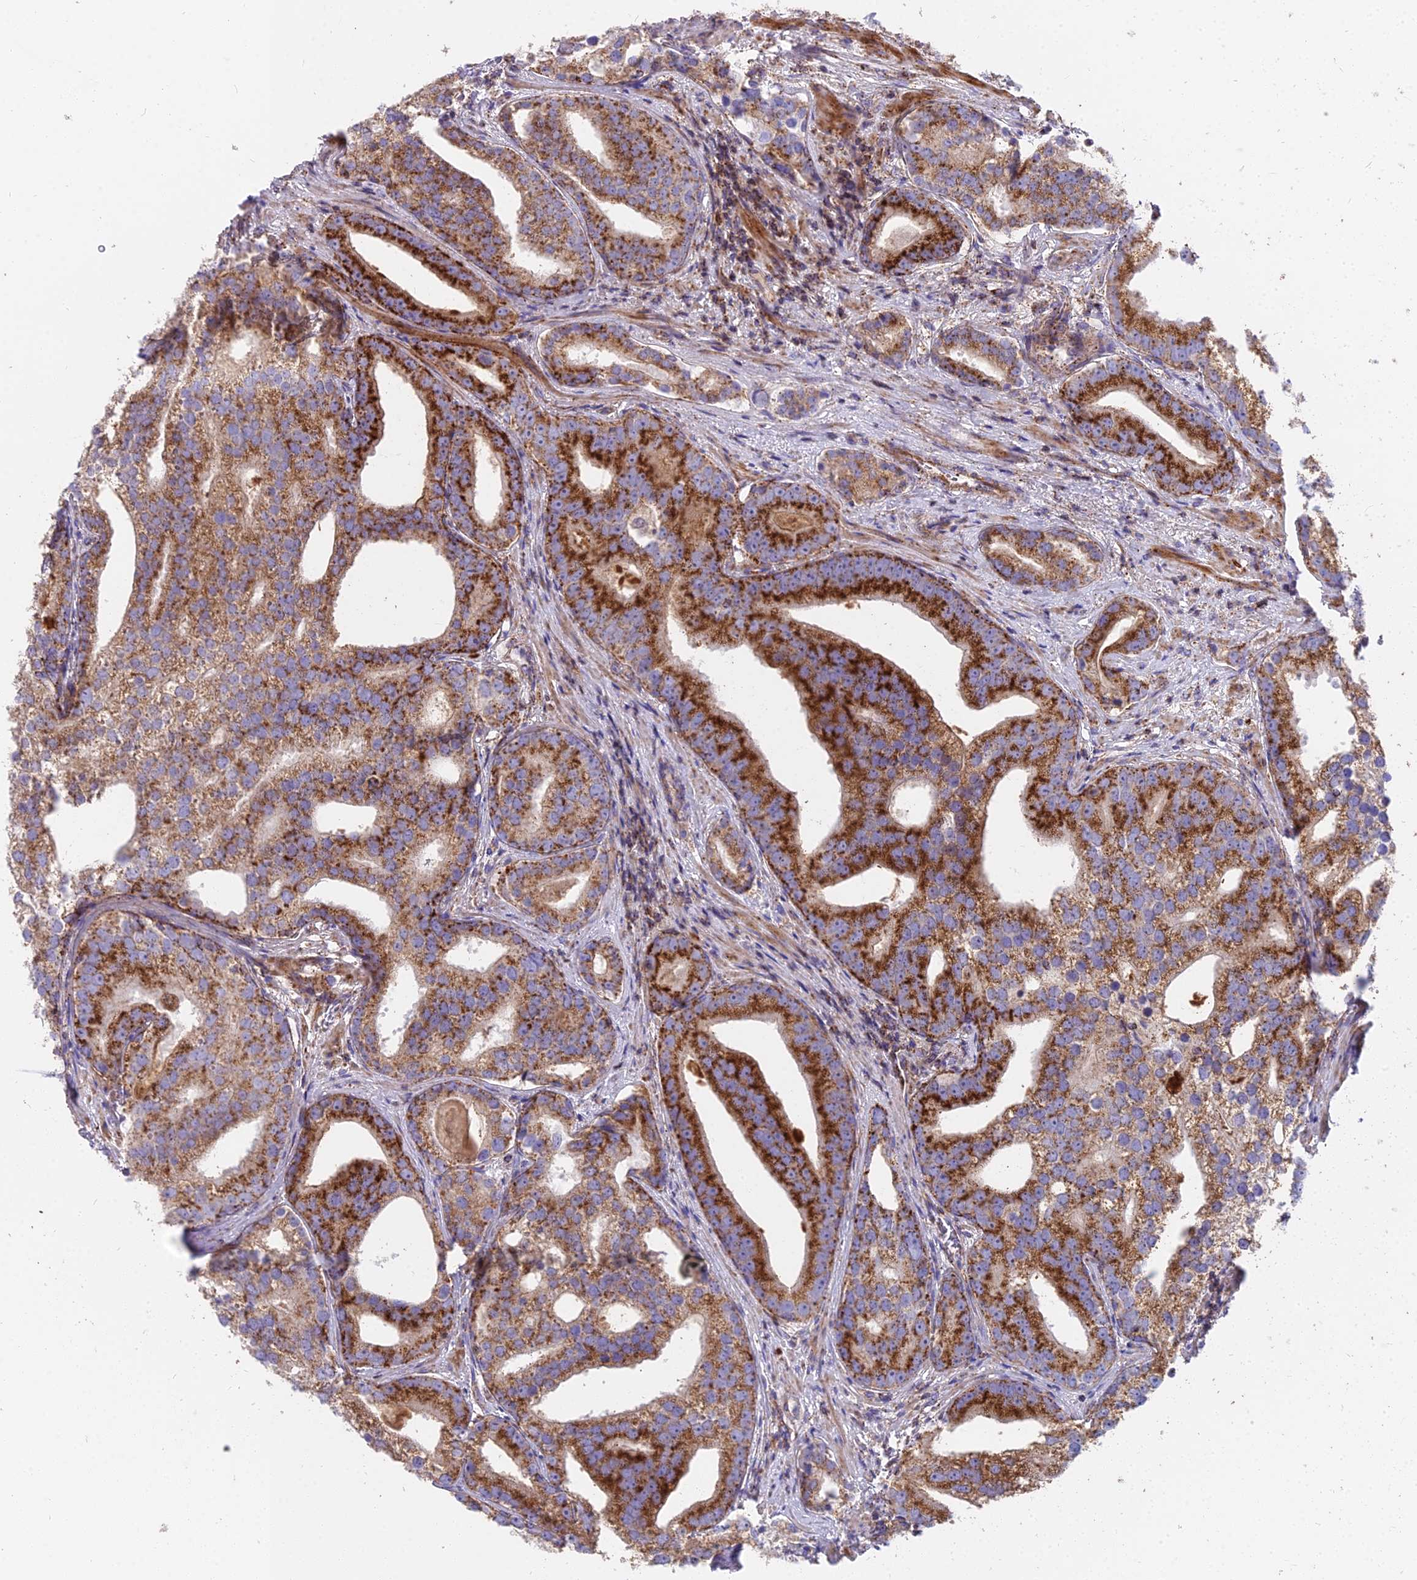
{"staining": {"intensity": "strong", "quantity": ">75%", "location": "cytoplasmic/membranous"}, "tissue": "prostate cancer", "cell_type": "Tumor cells", "image_type": "cancer", "snomed": [{"axis": "morphology", "description": "Adenocarcinoma, High grade"}, {"axis": "topography", "description": "Prostate"}], "caption": "Immunohistochemistry photomicrograph of human adenocarcinoma (high-grade) (prostate) stained for a protein (brown), which reveals high levels of strong cytoplasmic/membranous positivity in approximately >75% of tumor cells.", "gene": "FRMPD1", "patient": {"sex": "male", "age": 75}}